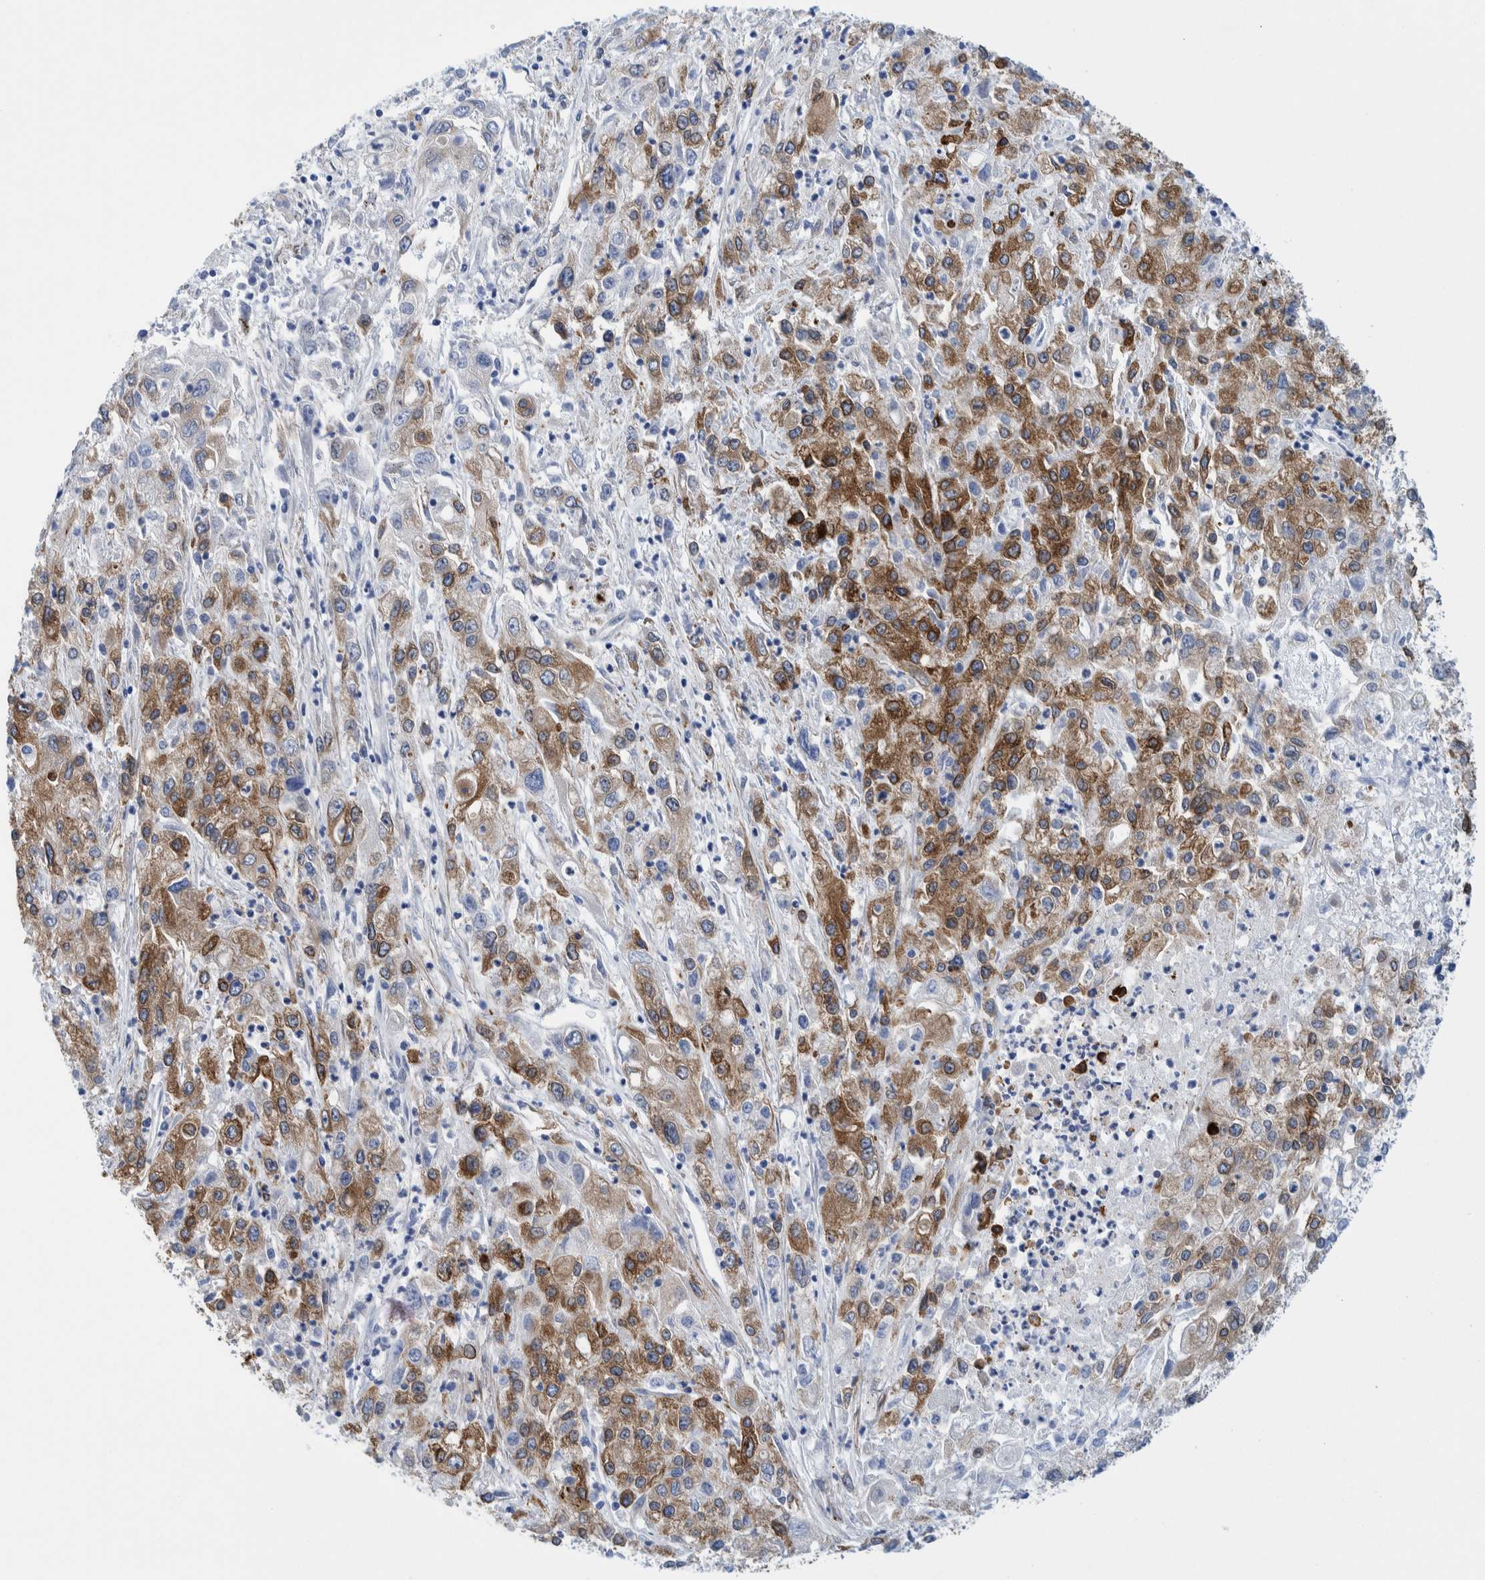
{"staining": {"intensity": "moderate", "quantity": "25%-75%", "location": "cytoplasmic/membranous"}, "tissue": "endometrial cancer", "cell_type": "Tumor cells", "image_type": "cancer", "snomed": [{"axis": "morphology", "description": "Adenocarcinoma, NOS"}, {"axis": "topography", "description": "Endometrium"}], "caption": "Protein expression by immunohistochemistry (IHC) reveals moderate cytoplasmic/membranous expression in approximately 25%-75% of tumor cells in endometrial adenocarcinoma.", "gene": "THEM6", "patient": {"sex": "female", "age": 49}}